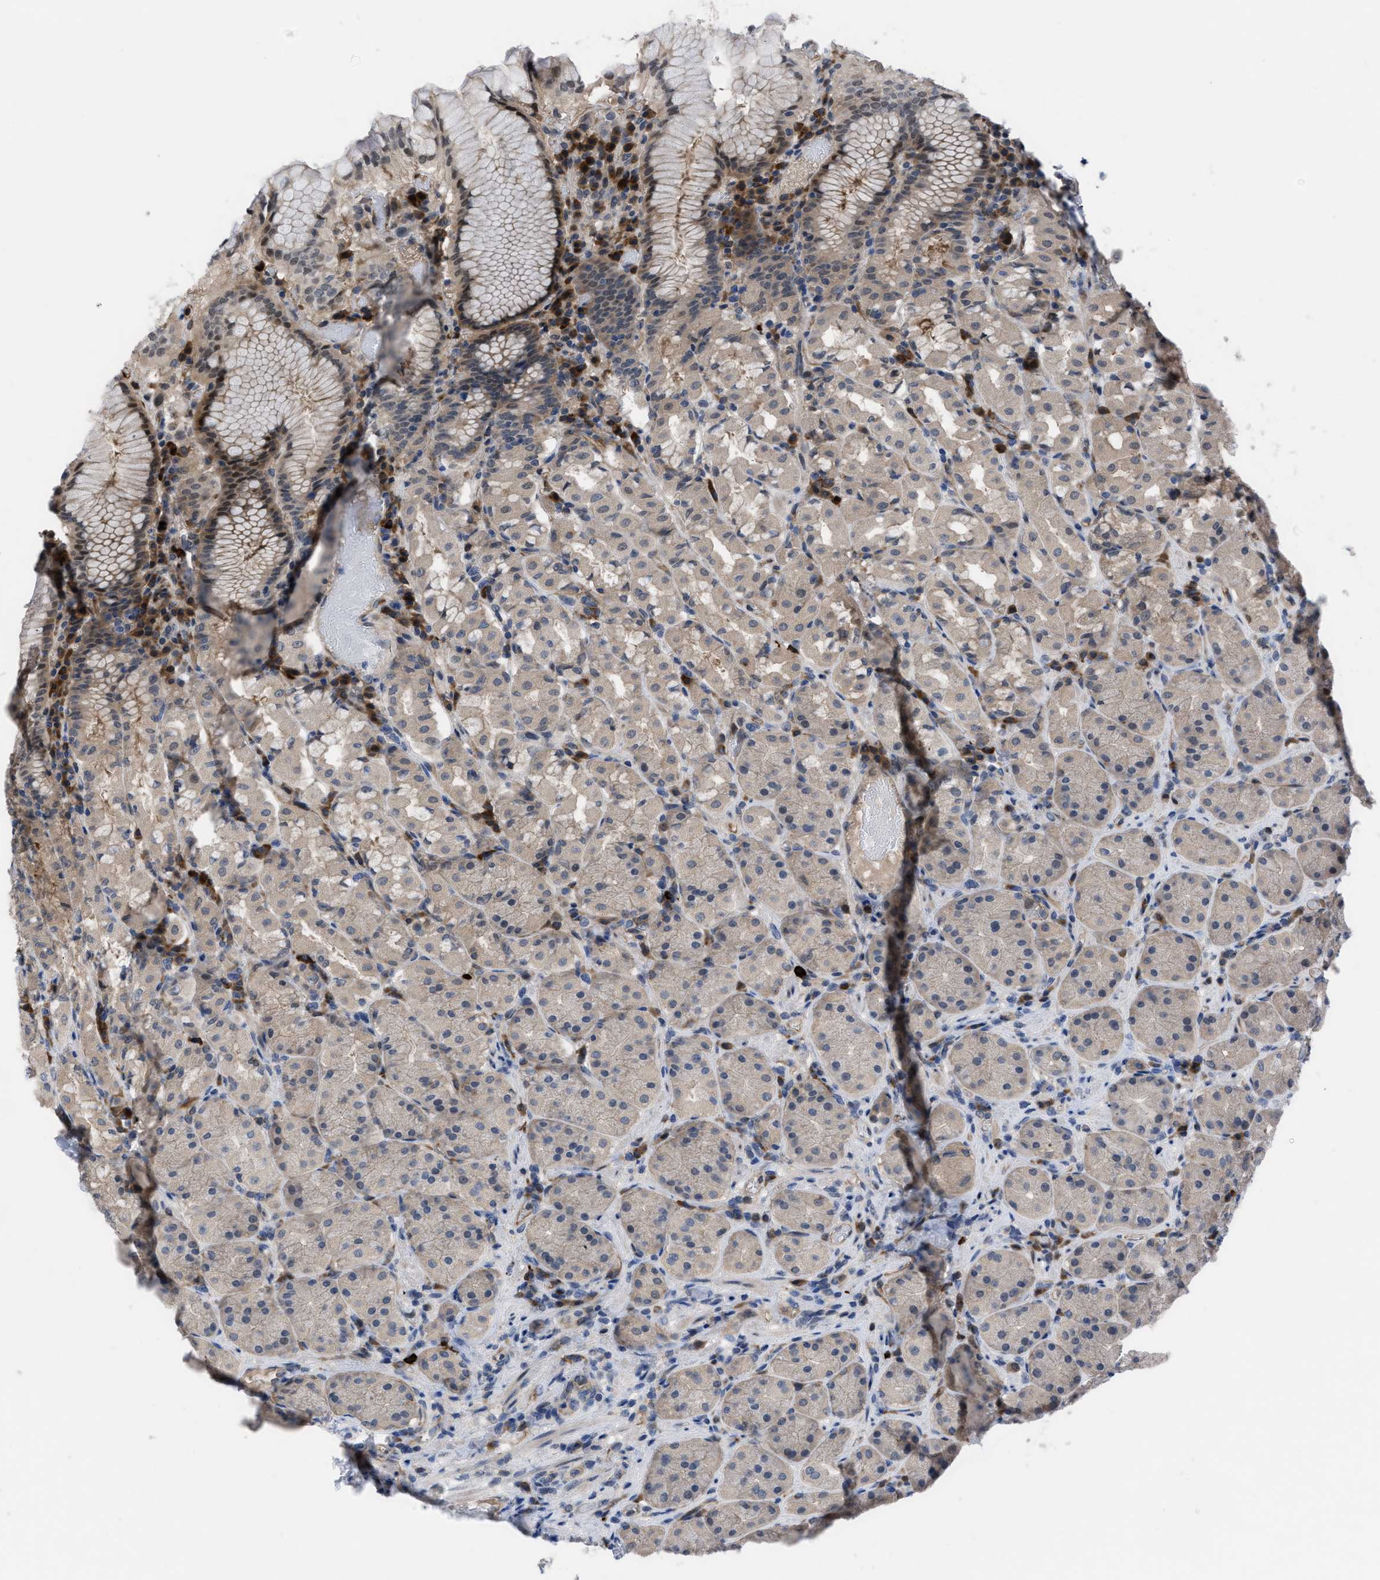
{"staining": {"intensity": "moderate", "quantity": "25%-75%", "location": "cytoplasmic/membranous,nuclear"}, "tissue": "stomach", "cell_type": "Glandular cells", "image_type": "normal", "snomed": [{"axis": "morphology", "description": "Normal tissue, NOS"}, {"axis": "topography", "description": "Stomach"}, {"axis": "topography", "description": "Stomach, lower"}], "caption": "Protein analysis of benign stomach displays moderate cytoplasmic/membranous,nuclear positivity in approximately 25%-75% of glandular cells.", "gene": "IL17RE", "patient": {"sex": "female", "age": 56}}